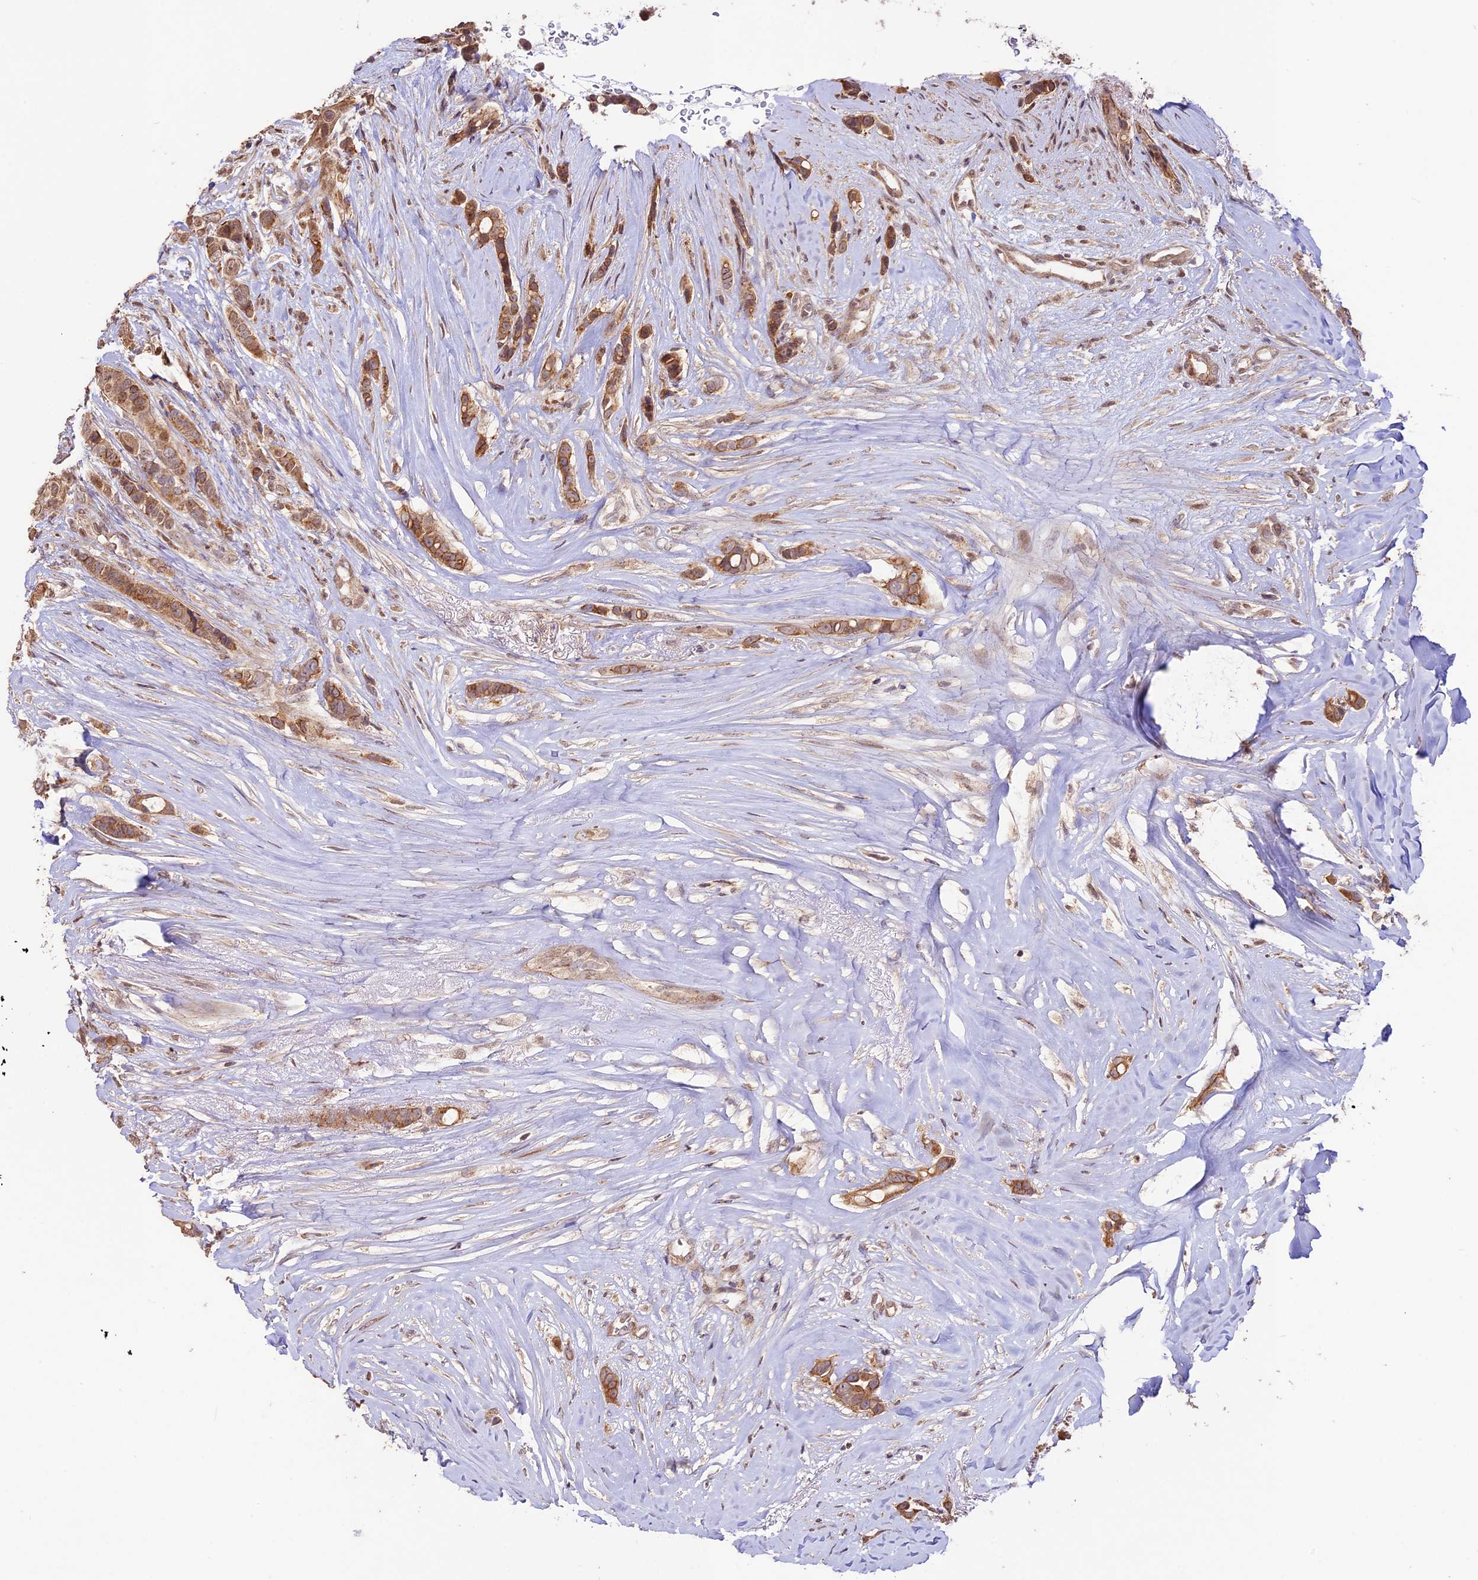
{"staining": {"intensity": "moderate", "quantity": ">75%", "location": "cytoplasmic/membranous"}, "tissue": "breast cancer", "cell_type": "Tumor cells", "image_type": "cancer", "snomed": [{"axis": "morphology", "description": "Lobular carcinoma"}, {"axis": "topography", "description": "Breast"}], "caption": "Breast cancer (lobular carcinoma) stained with a brown dye exhibits moderate cytoplasmic/membranous positive expression in about >75% of tumor cells.", "gene": "BCAS4", "patient": {"sex": "female", "age": 51}}